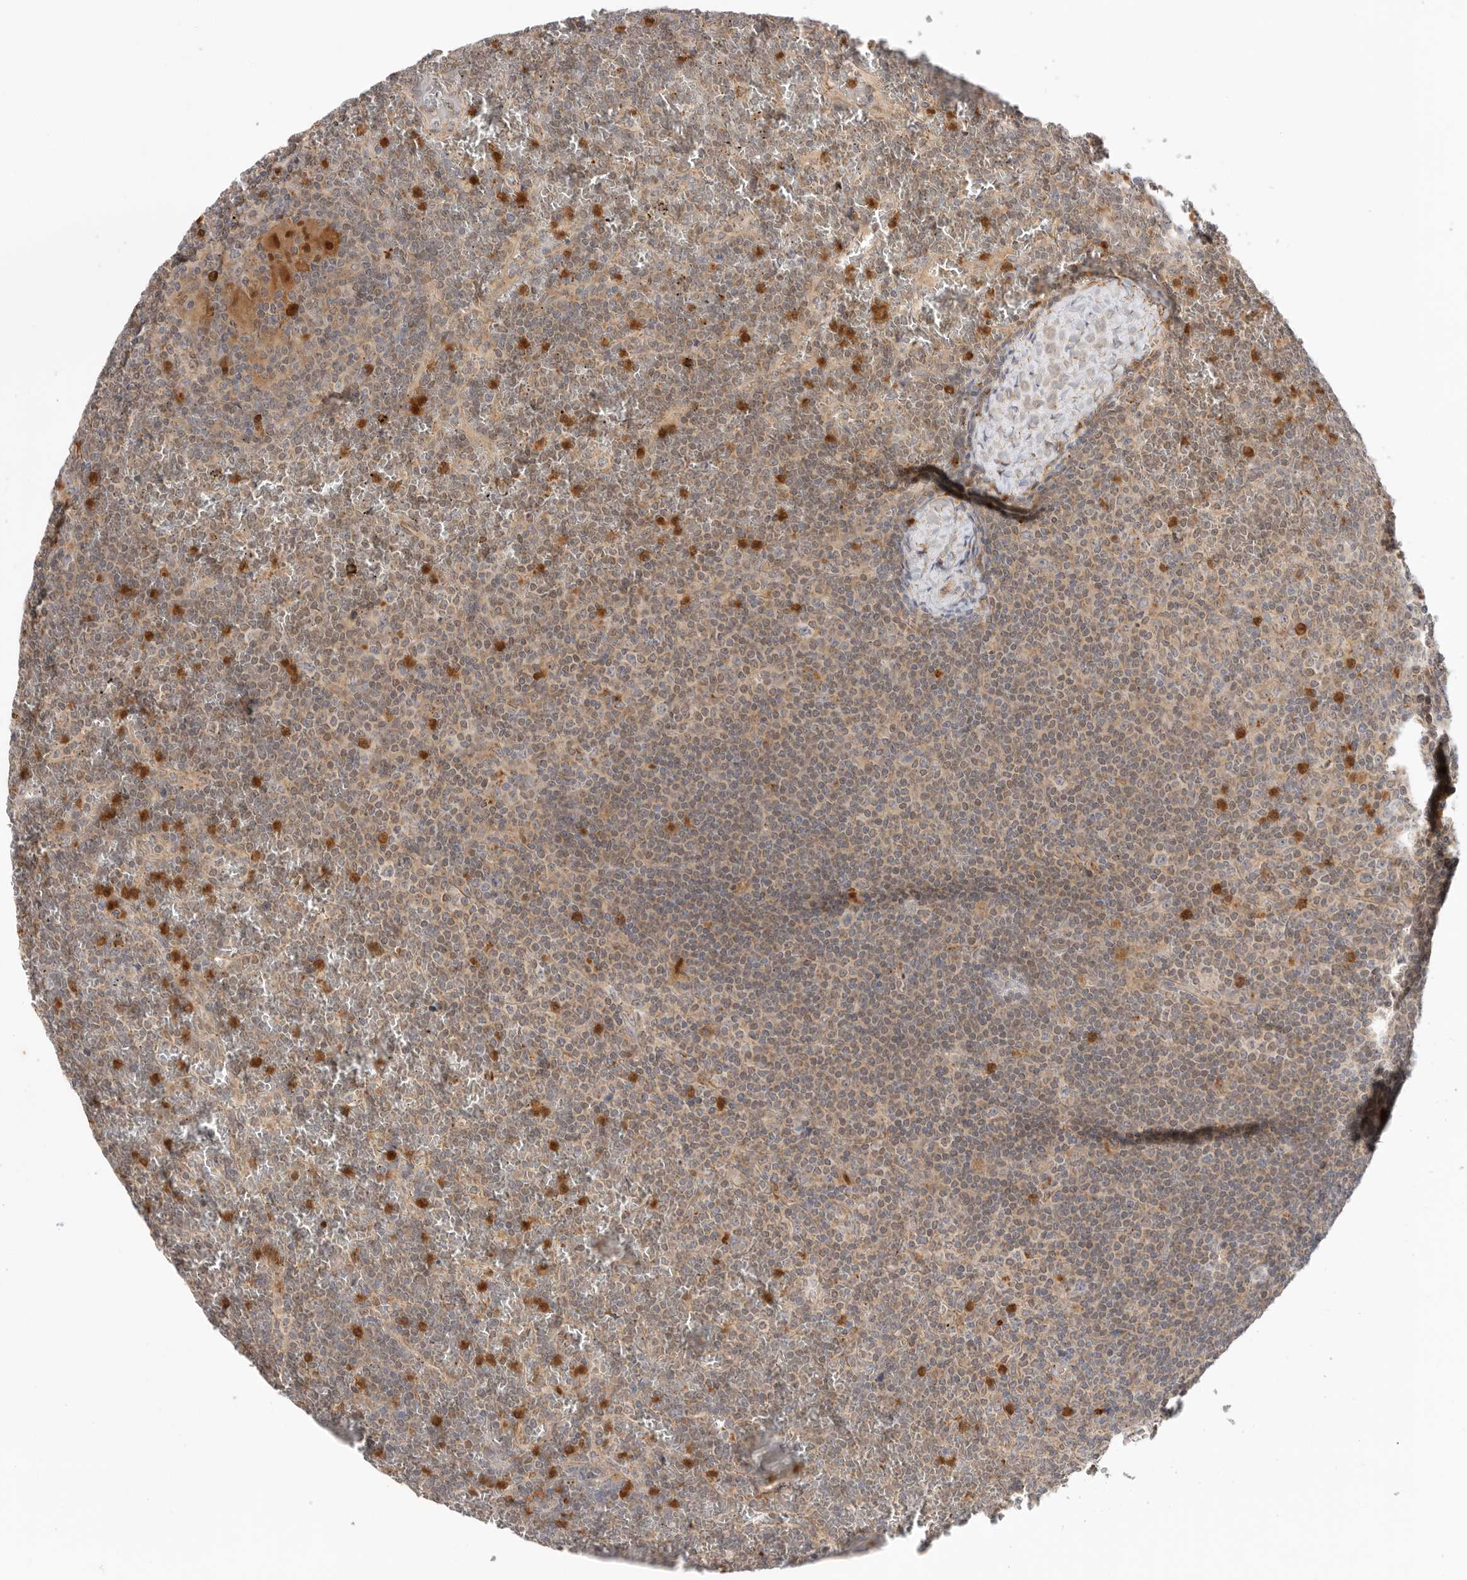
{"staining": {"intensity": "weak", "quantity": ">75%", "location": "cytoplasmic/membranous"}, "tissue": "lymphoma", "cell_type": "Tumor cells", "image_type": "cancer", "snomed": [{"axis": "morphology", "description": "Malignant lymphoma, non-Hodgkin's type, Low grade"}, {"axis": "topography", "description": "Spleen"}], "caption": "Malignant lymphoma, non-Hodgkin's type (low-grade) stained for a protein (brown) displays weak cytoplasmic/membranous positive staining in about >75% of tumor cells.", "gene": "GNE", "patient": {"sex": "female", "age": 19}}